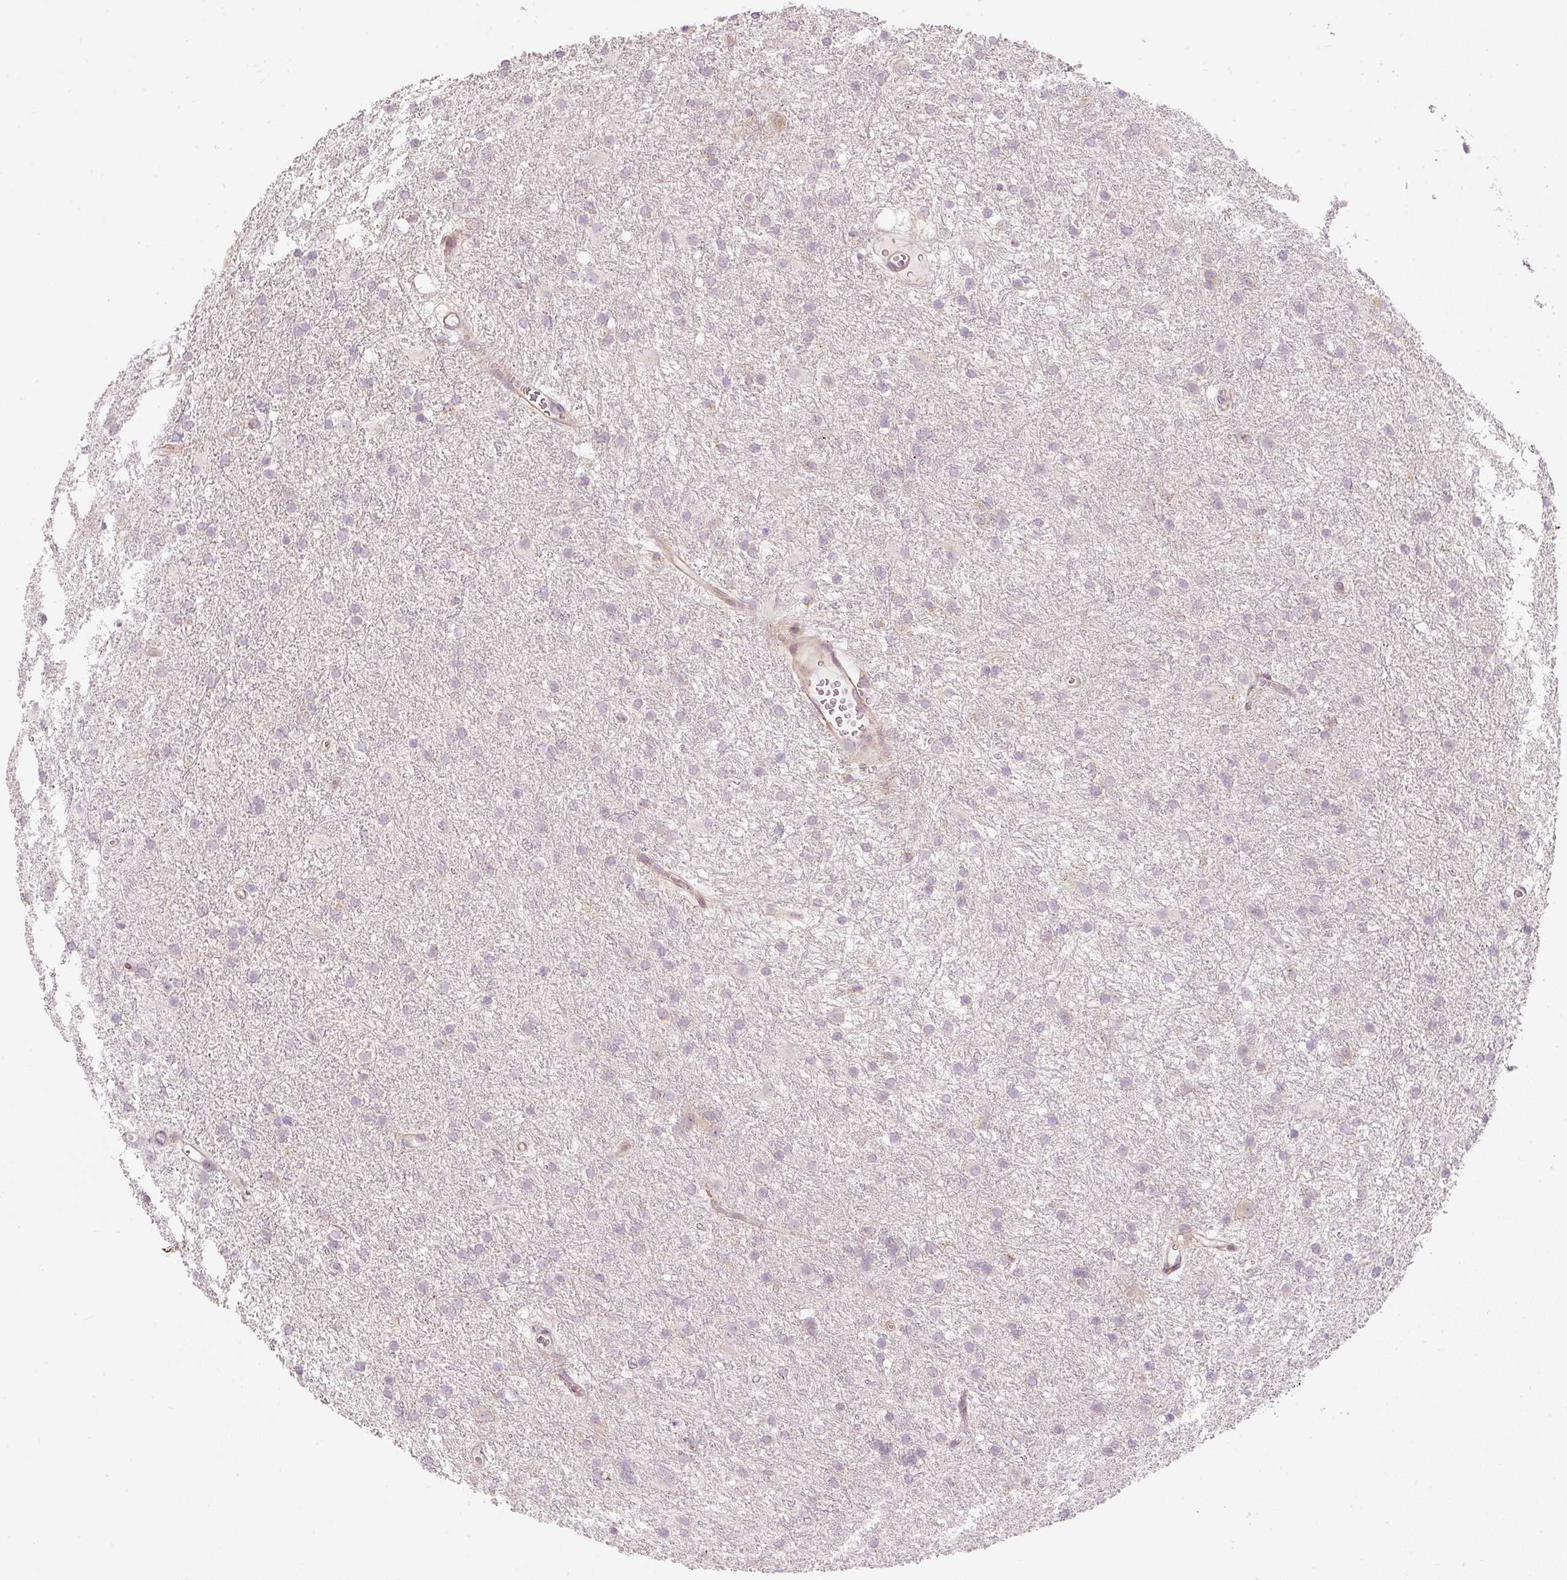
{"staining": {"intensity": "negative", "quantity": "none", "location": "none"}, "tissue": "glioma", "cell_type": "Tumor cells", "image_type": "cancer", "snomed": [{"axis": "morphology", "description": "Glioma, malignant, High grade"}, {"axis": "topography", "description": "Brain"}], "caption": "Human high-grade glioma (malignant) stained for a protein using immunohistochemistry exhibits no expression in tumor cells.", "gene": "SNAPC5", "patient": {"sex": "female", "age": 50}}